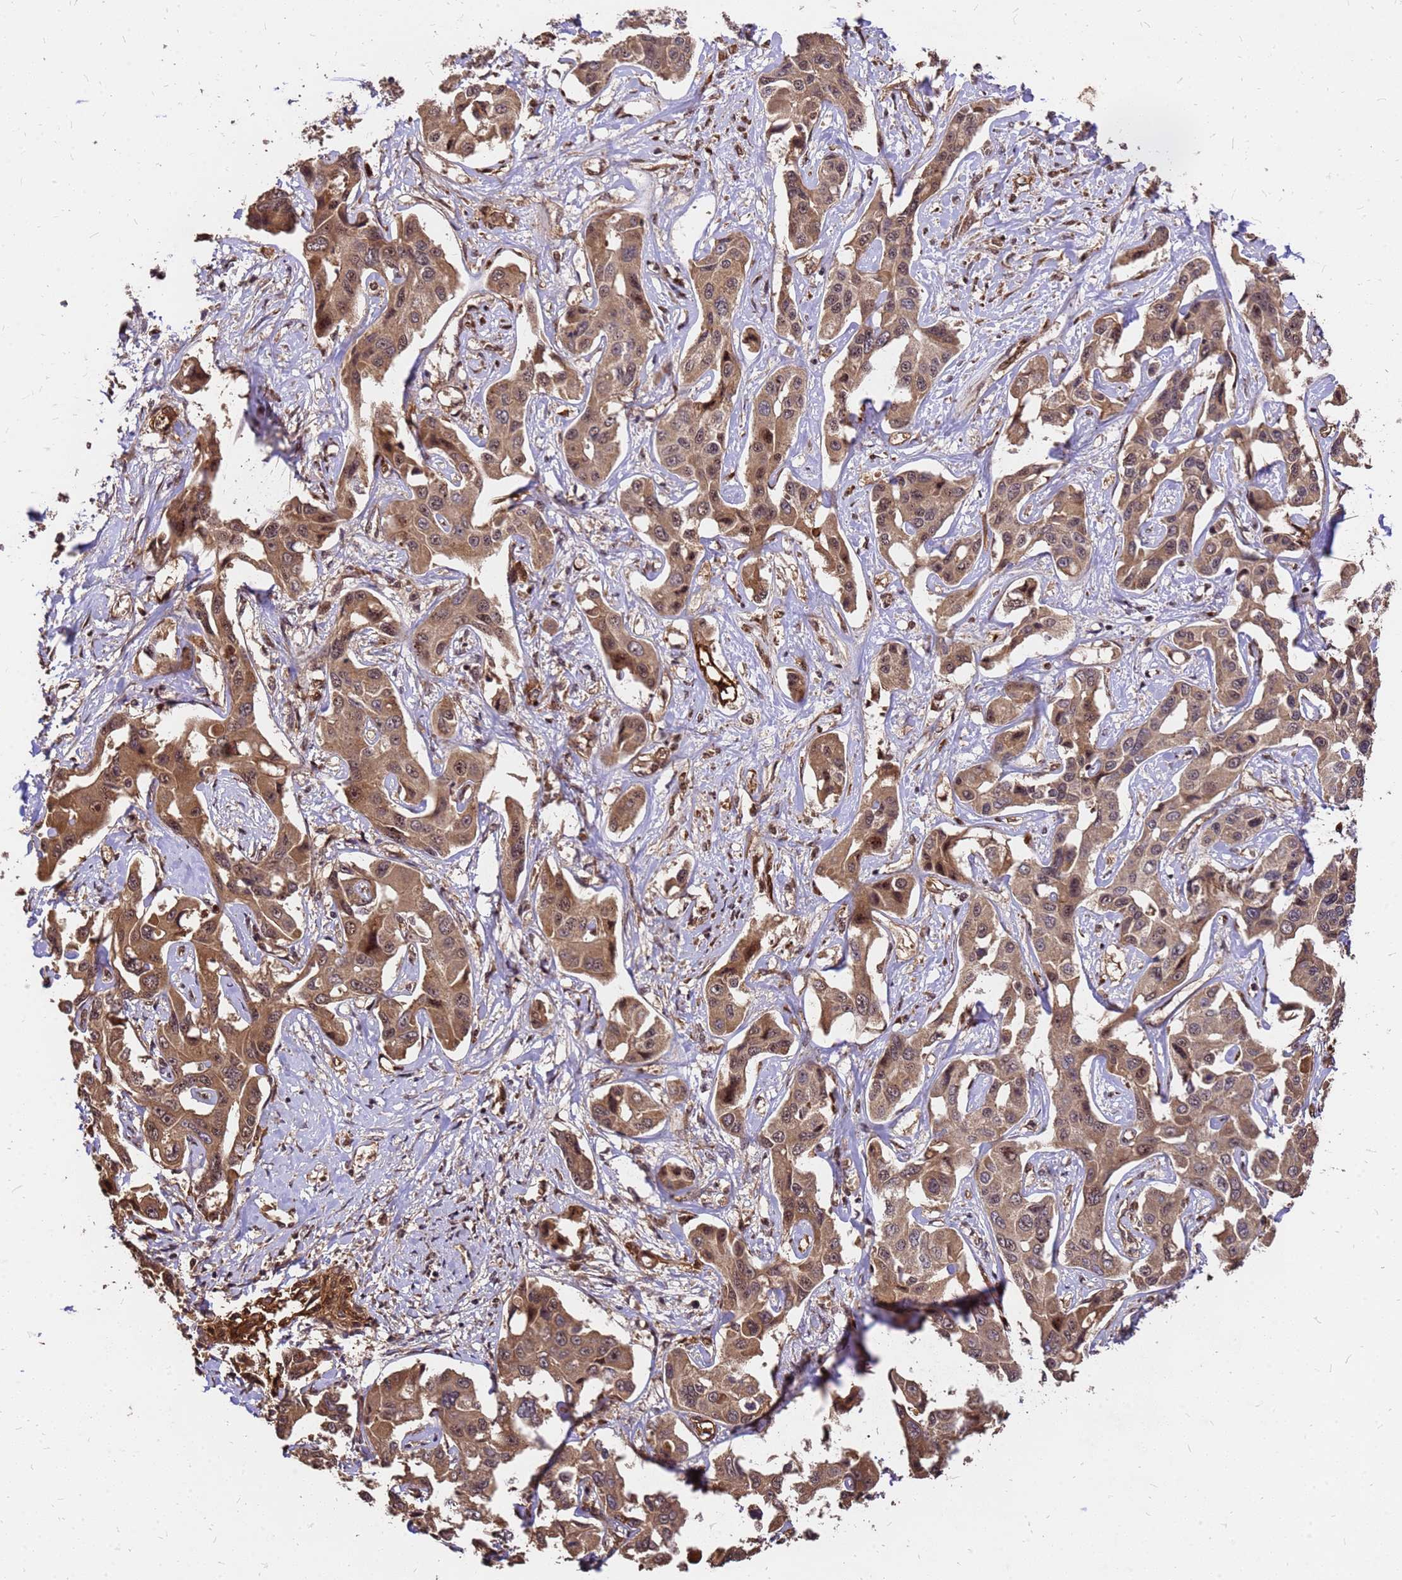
{"staining": {"intensity": "moderate", "quantity": ">75%", "location": "cytoplasmic/membranous,nuclear"}, "tissue": "liver cancer", "cell_type": "Tumor cells", "image_type": "cancer", "snomed": [{"axis": "morphology", "description": "Cholangiocarcinoma"}, {"axis": "topography", "description": "Liver"}], "caption": "Moderate cytoplasmic/membranous and nuclear protein expression is seen in about >75% of tumor cells in liver cancer (cholangiocarcinoma).", "gene": "GPATCH8", "patient": {"sex": "male", "age": 59}}